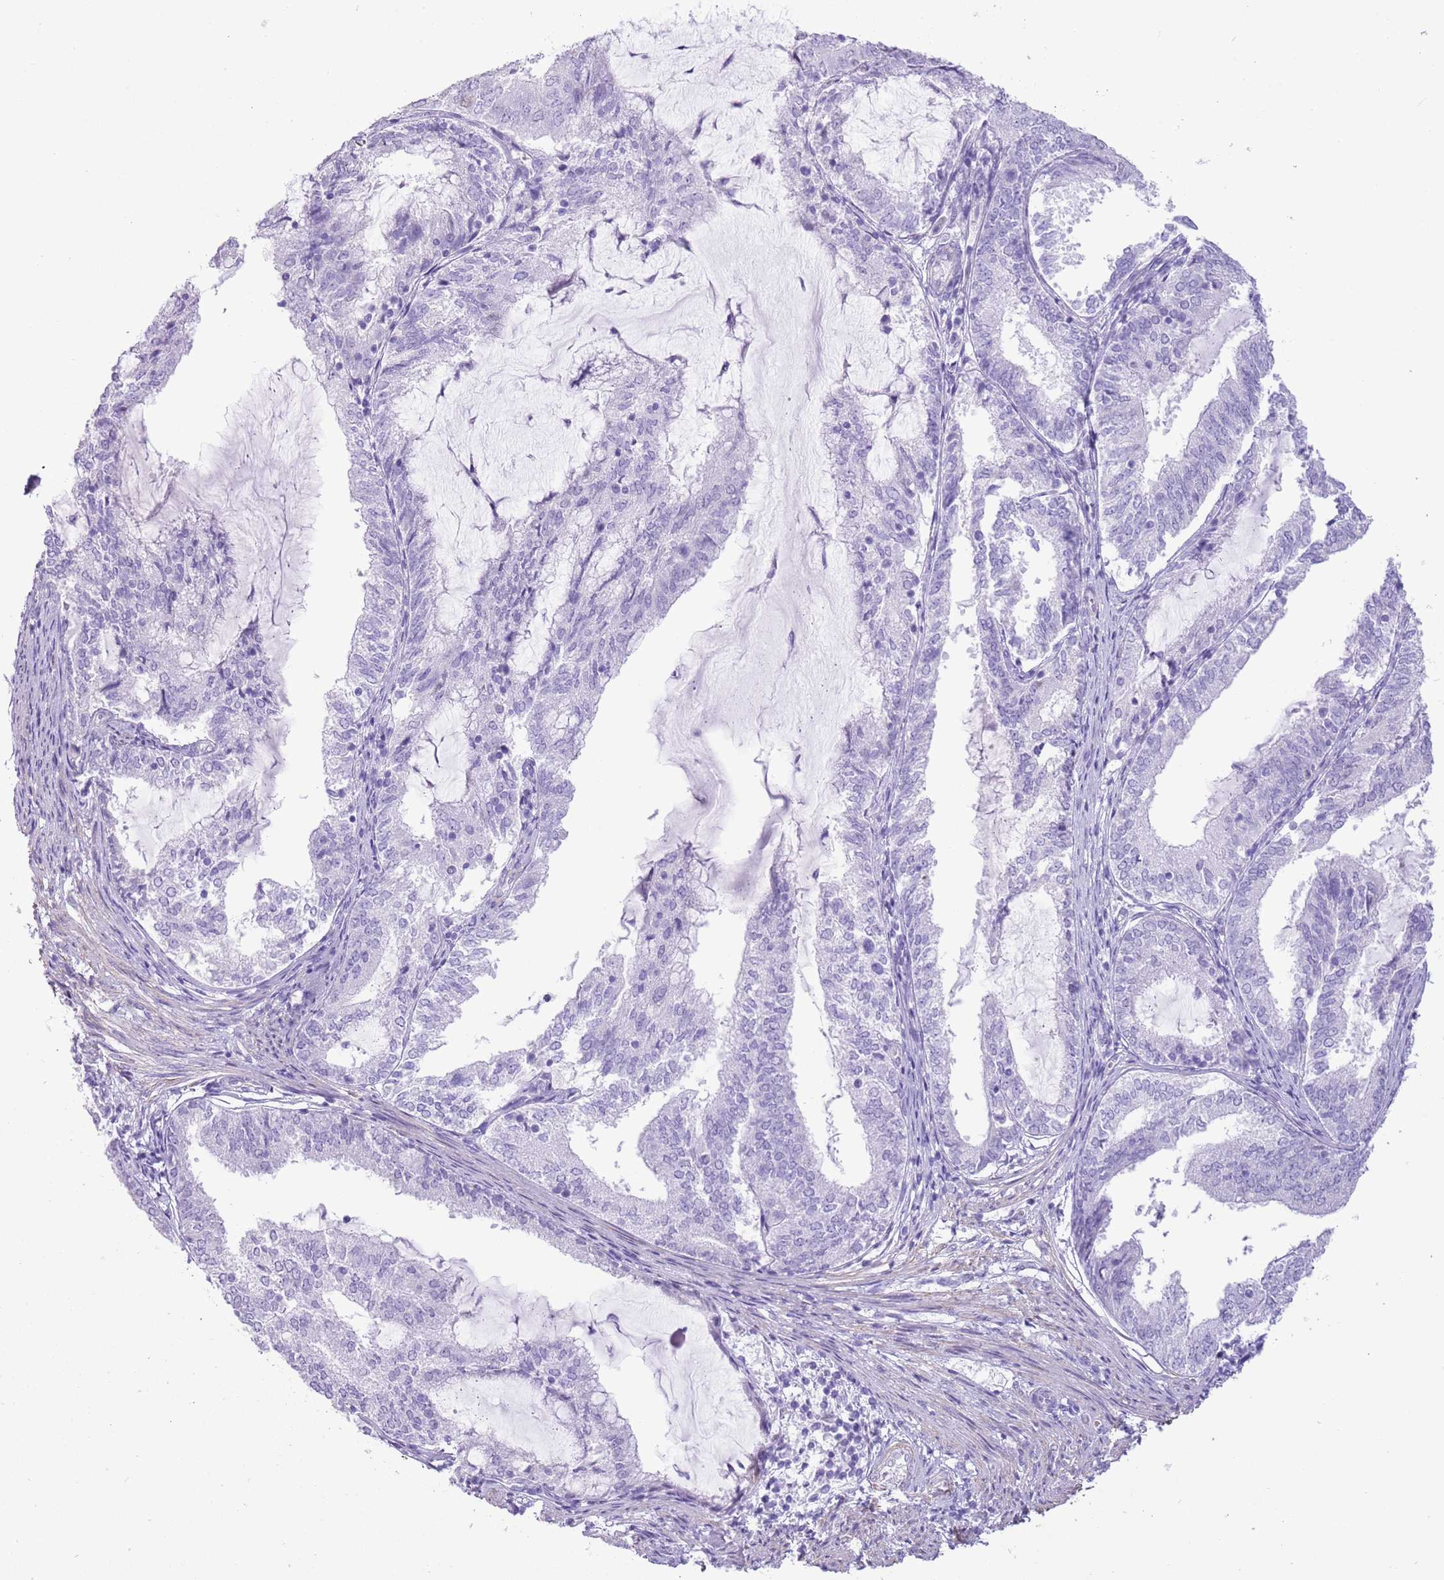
{"staining": {"intensity": "negative", "quantity": "none", "location": "none"}, "tissue": "endometrial cancer", "cell_type": "Tumor cells", "image_type": "cancer", "snomed": [{"axis": "morphology", "description": "Adenocarcinoma, NOS"}, {"axis": "topography", "description": "Endometrium"}], "caption": "Immunohistochemical staining of endometrial cancer demonstrates no significant positivity in tumor cells.", "gene": "SLC7A14", "patient": {"sex": "female", "age": 81}}